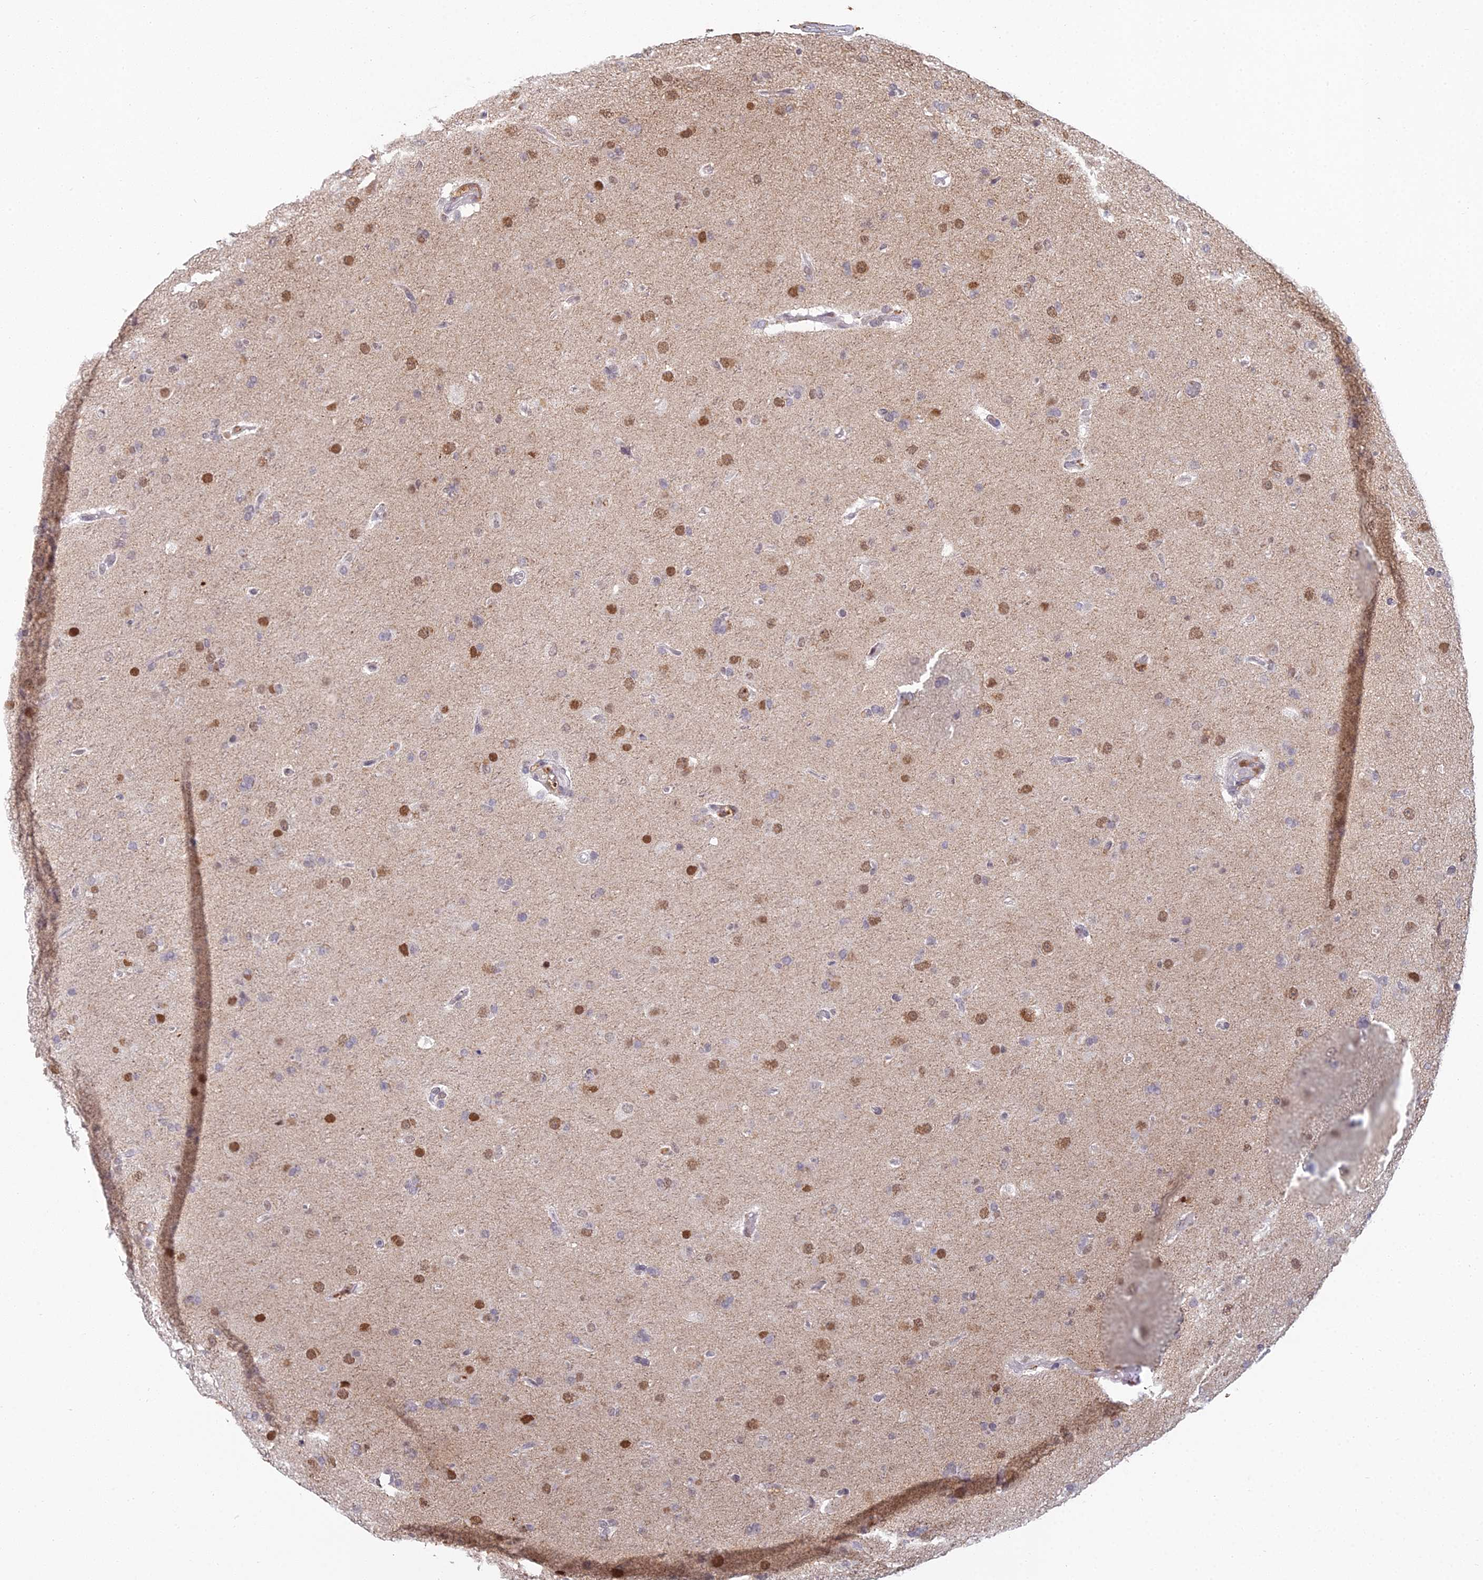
{"staining": {"intensity": "moderate", "quantity": ">75%", "location": "nuclear"}, "tissue": "glioma", "cell_type": "Tumor cells", "image_type": "cancer", "snomed": [{"axis": "morphology", "description": "Glioma, malignant, Low grade"}, {"axis": "topography", "description": "Brain"}], "caption": "DAB immunohistochemical staining of human glioma shows moderate nuclear protein positivity in approximately >75% of tumor cells. The staining was performed using DAB (3,3'-diaminobenzidine) to visualize the protein expression in brown, while the nuclei were stained in blue with hematoxylin (Magnification: 20x).", "gene": "ABHD17A", "patient": {"sex": "male", "age": 65}}